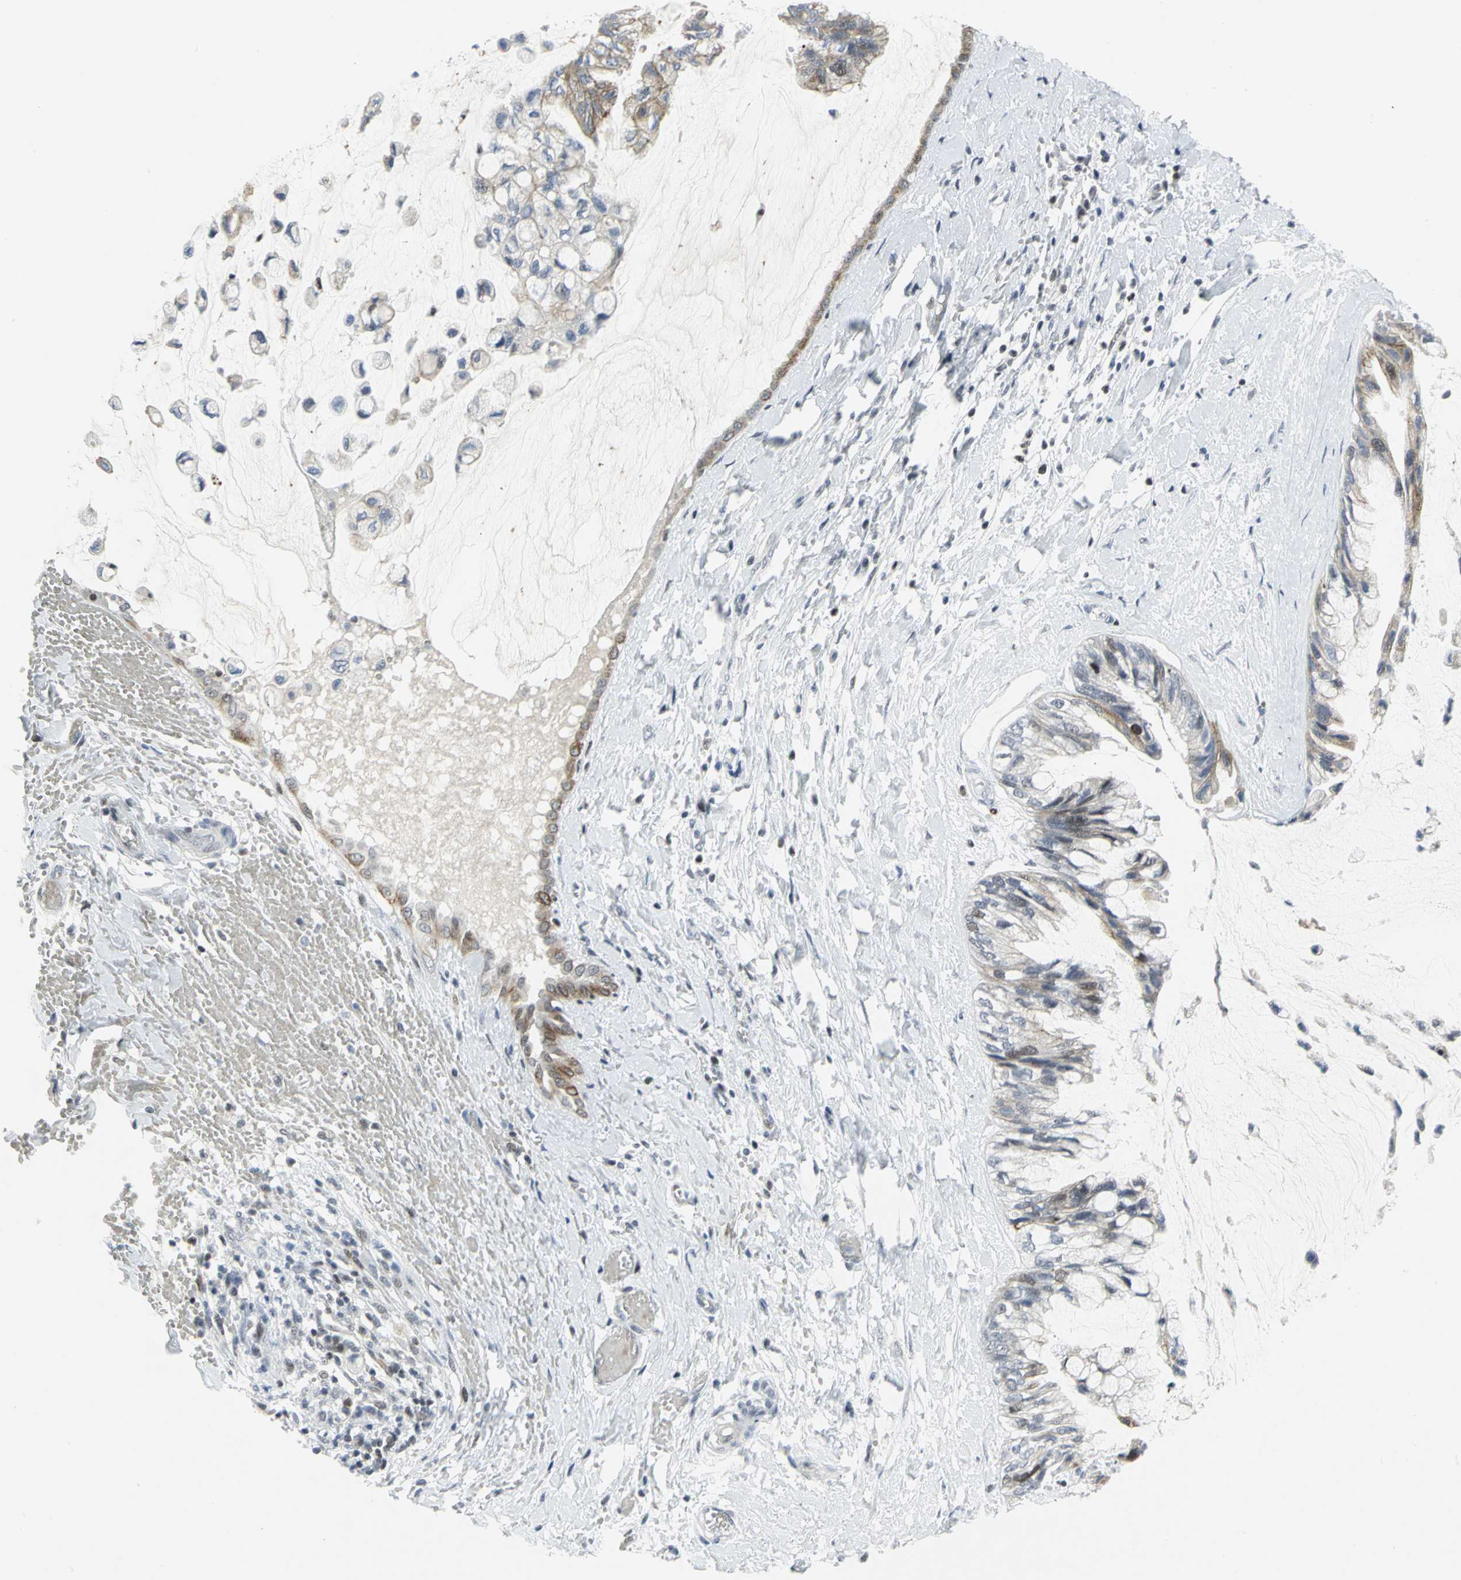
{"staining": {"intensity": "weak", "quantity": "<25%", "location": "nuclear"}, "tissue": "ovarian cancer", "cell_type": "Tumor cells", "image_type": "cancer", "snomed": [{"axis": "morphology", "description": "Cystadenocarcinoma, mucinous, NOS"}, {"axis": "topography", "description": "Ovary"}], "caption": "Protein analysis of ovarian mucinous cystadenocarcinoma demonstrates no significant staining in tumor cells. The staining is performed using DAB brown chromogen with nuclei counter-stained in using hematoxylin.", "gene": "RPA1", "patient": {"sex": "female", "age": 39}}